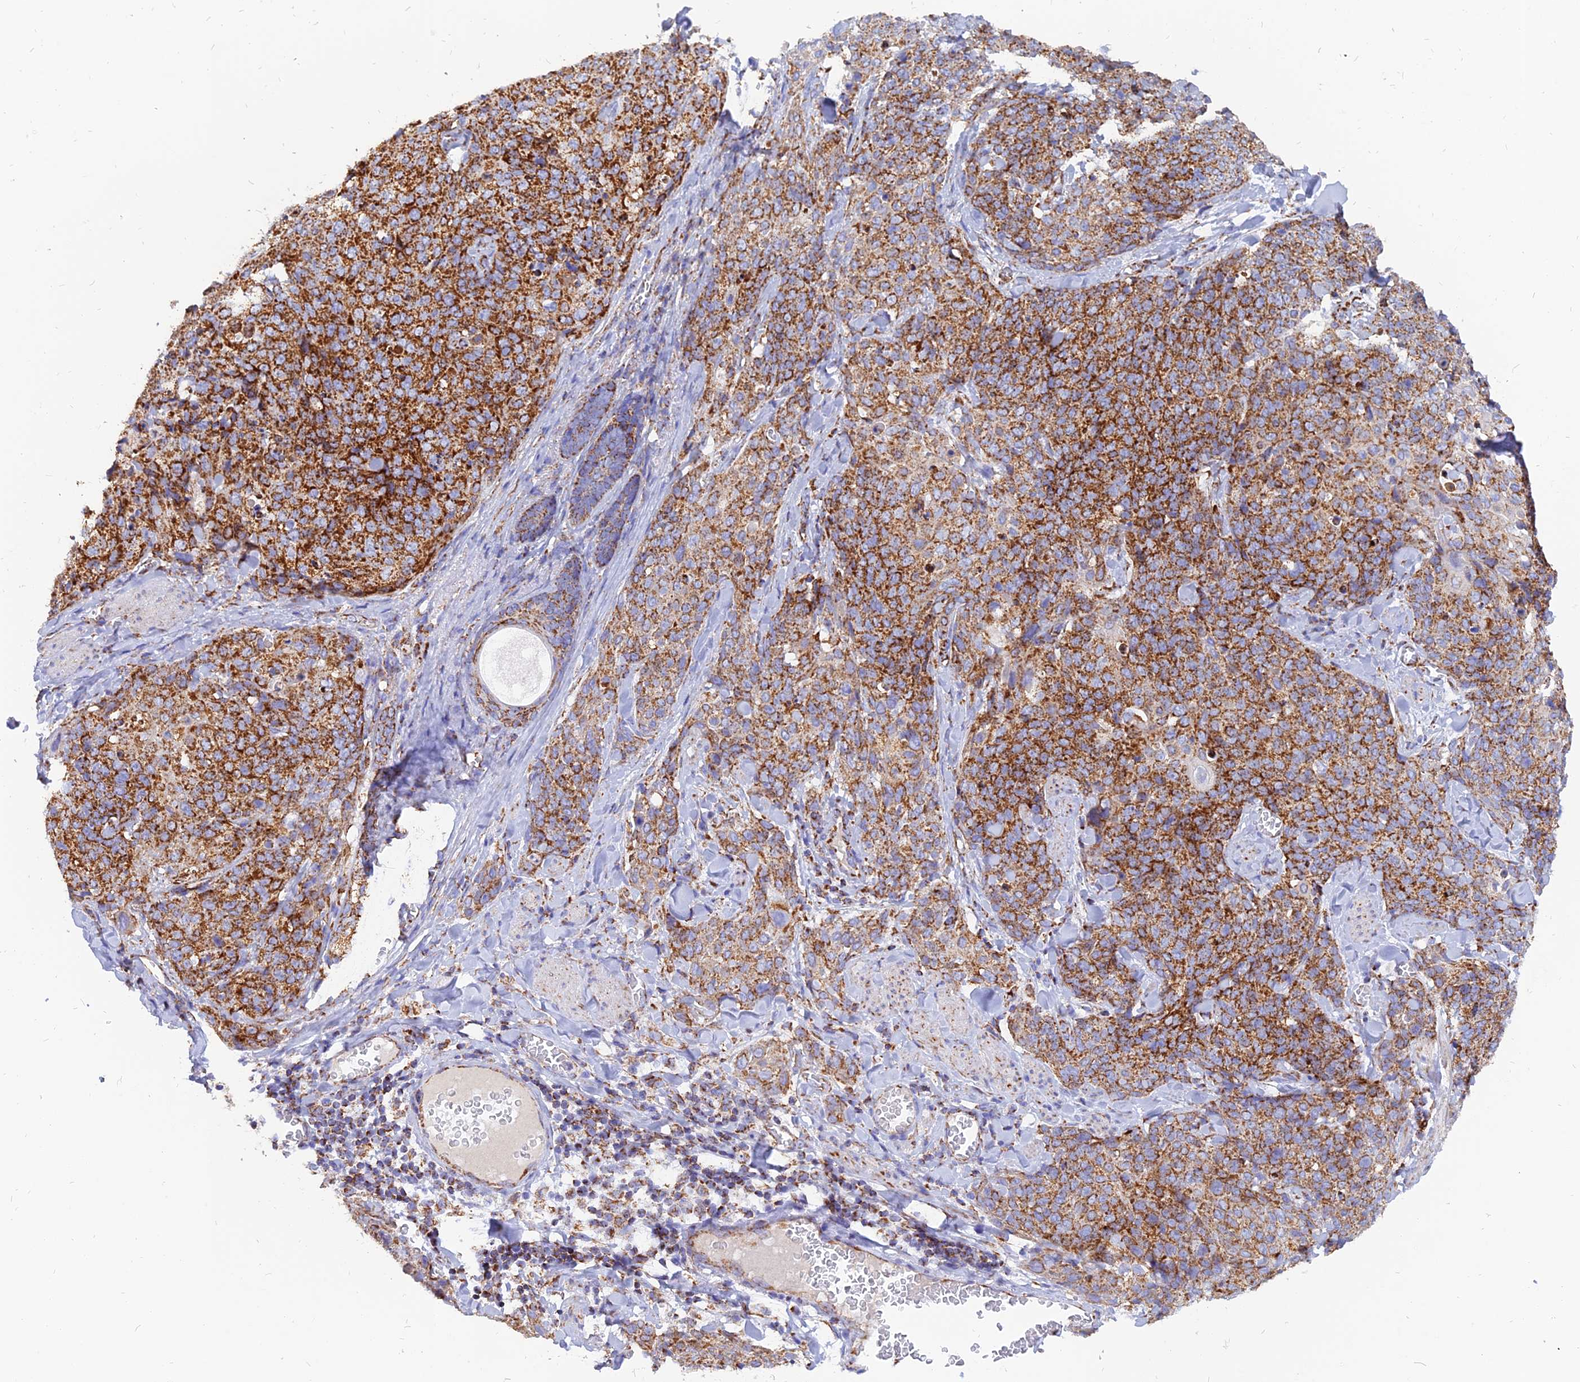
{"staining": {"intensity": "strong", "quantity": ">75%", "location": "cytoplasmic/membranous"}, "tissue": "skin cancer", "cell_type": "Tumor cells", "image_type": "cancer", "snomed": [{"axis": "morphology", "description": "Squamous cell carcinoma, NOS"}, {"axis": "topography", "description": "Skin"}, {"axis": "topography", "description": "Vulva"}], "caption": "High-magnification brightfield microscopy of squamous cell carcinoma (skin) stained with DAB (brown) and counterstained with hematoxylin (blue). tumor cells exhibit strong cytoplasmic/membranous positivity is present in about>75% of cells.", "gene": "NDUFB6", "patient": {"sex": "female", "age": 85}}